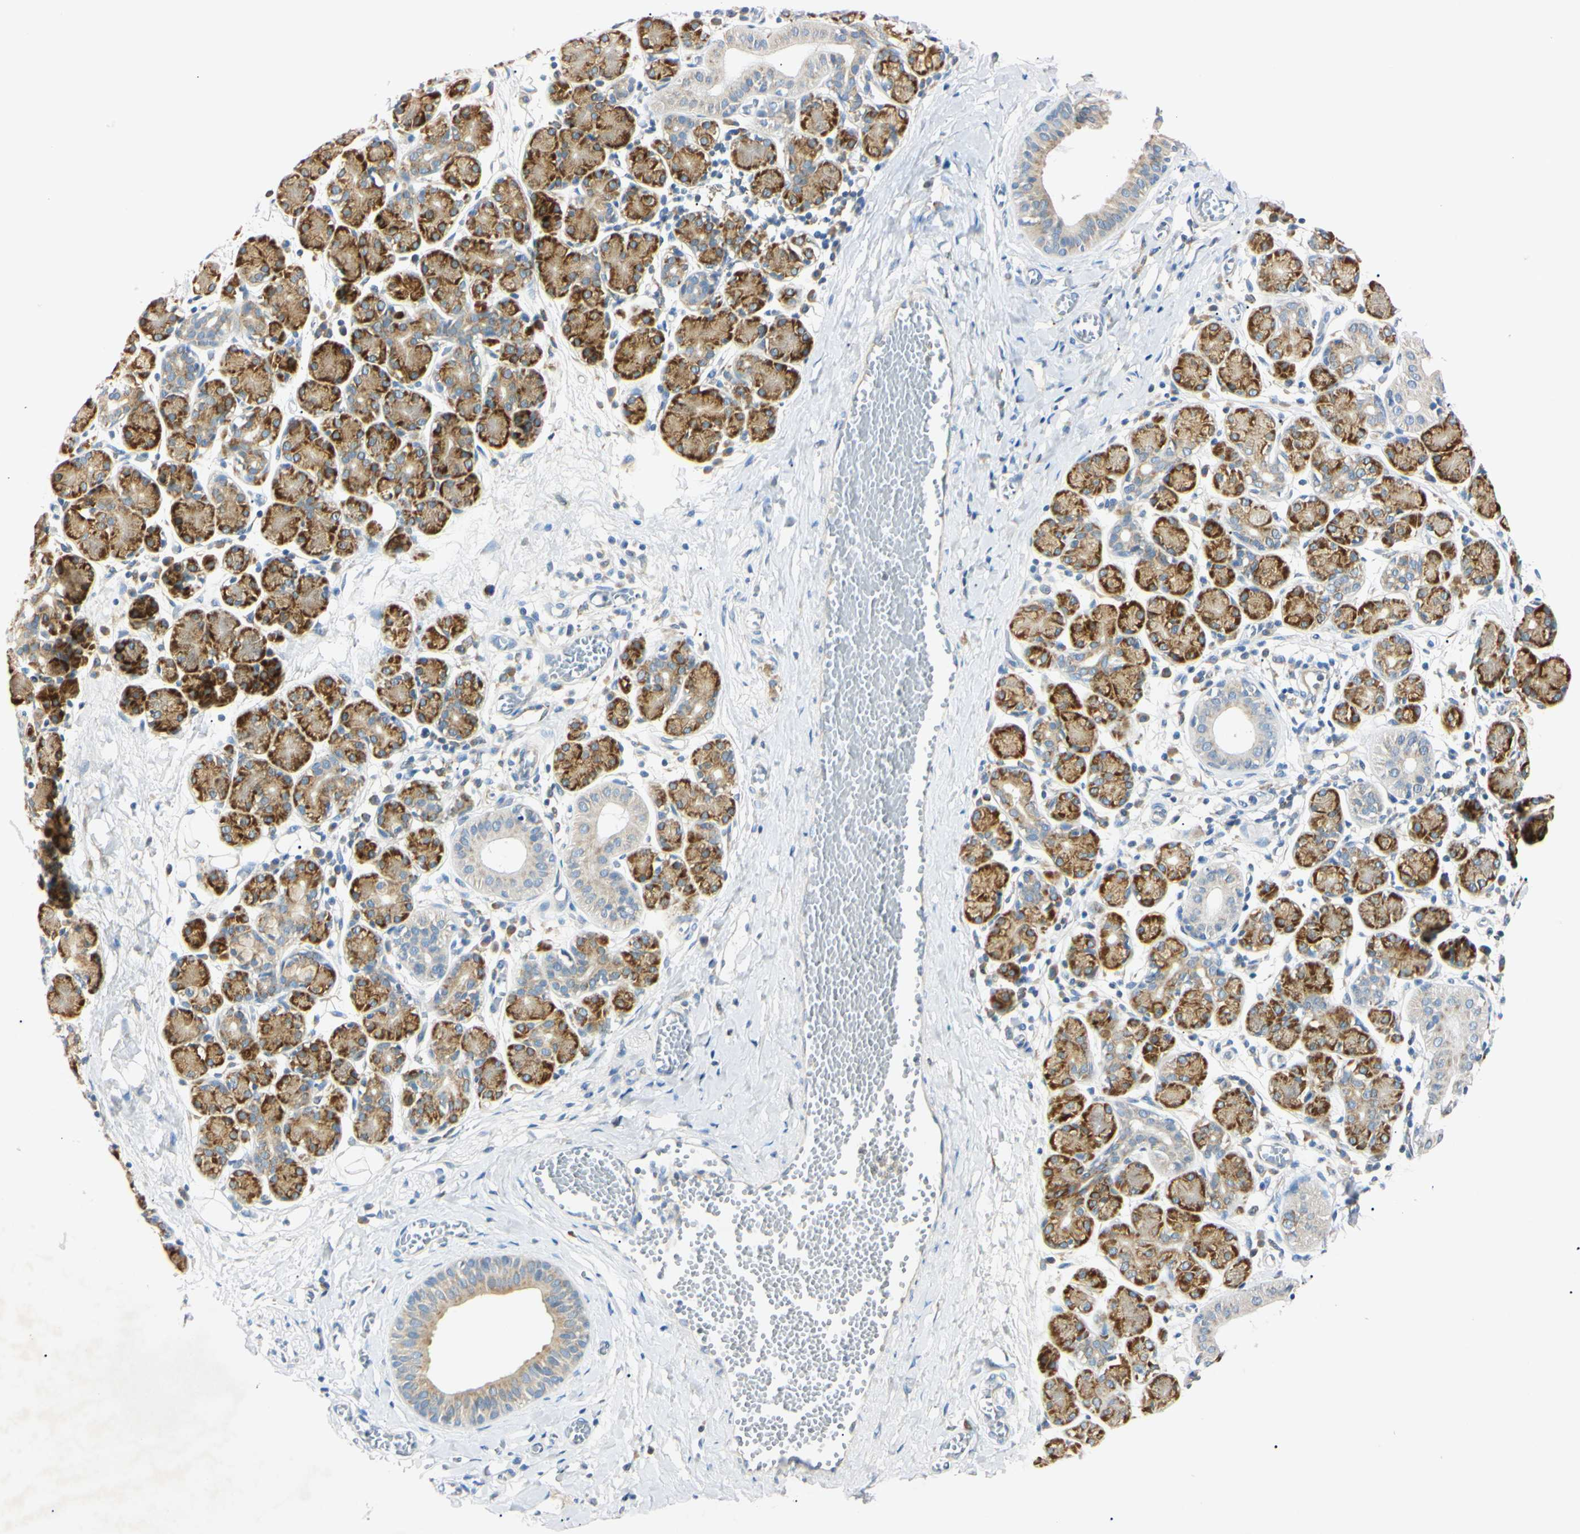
{"staining": {"intensity": "strong", "quantity": "25%-75%", "location": "cytoplasmic/membranous"}, "tissue": "salivary gland", "cell_type": "Glandular cells", "image_type": "normal", "snomed": [{"axis": "morphology", "description": "Normal tissue, NOS"}, {"axis": "morphology", "description": "Inflammation, NOS"}, {"axis": "topography", "description": "Lymph node"}, {"axis": "topography", "description": "Salivary gland"}], "caption": "Protein staining exhibits strong cytoplasmic/membranous positivity in approximately 25%-75% of glandular cells in benign salivary gland. (Brightfield microscopy of DAB IHC at high magnification).", "gene": "DNAJB12", "patient": {"sex": "male", "age": 3}}